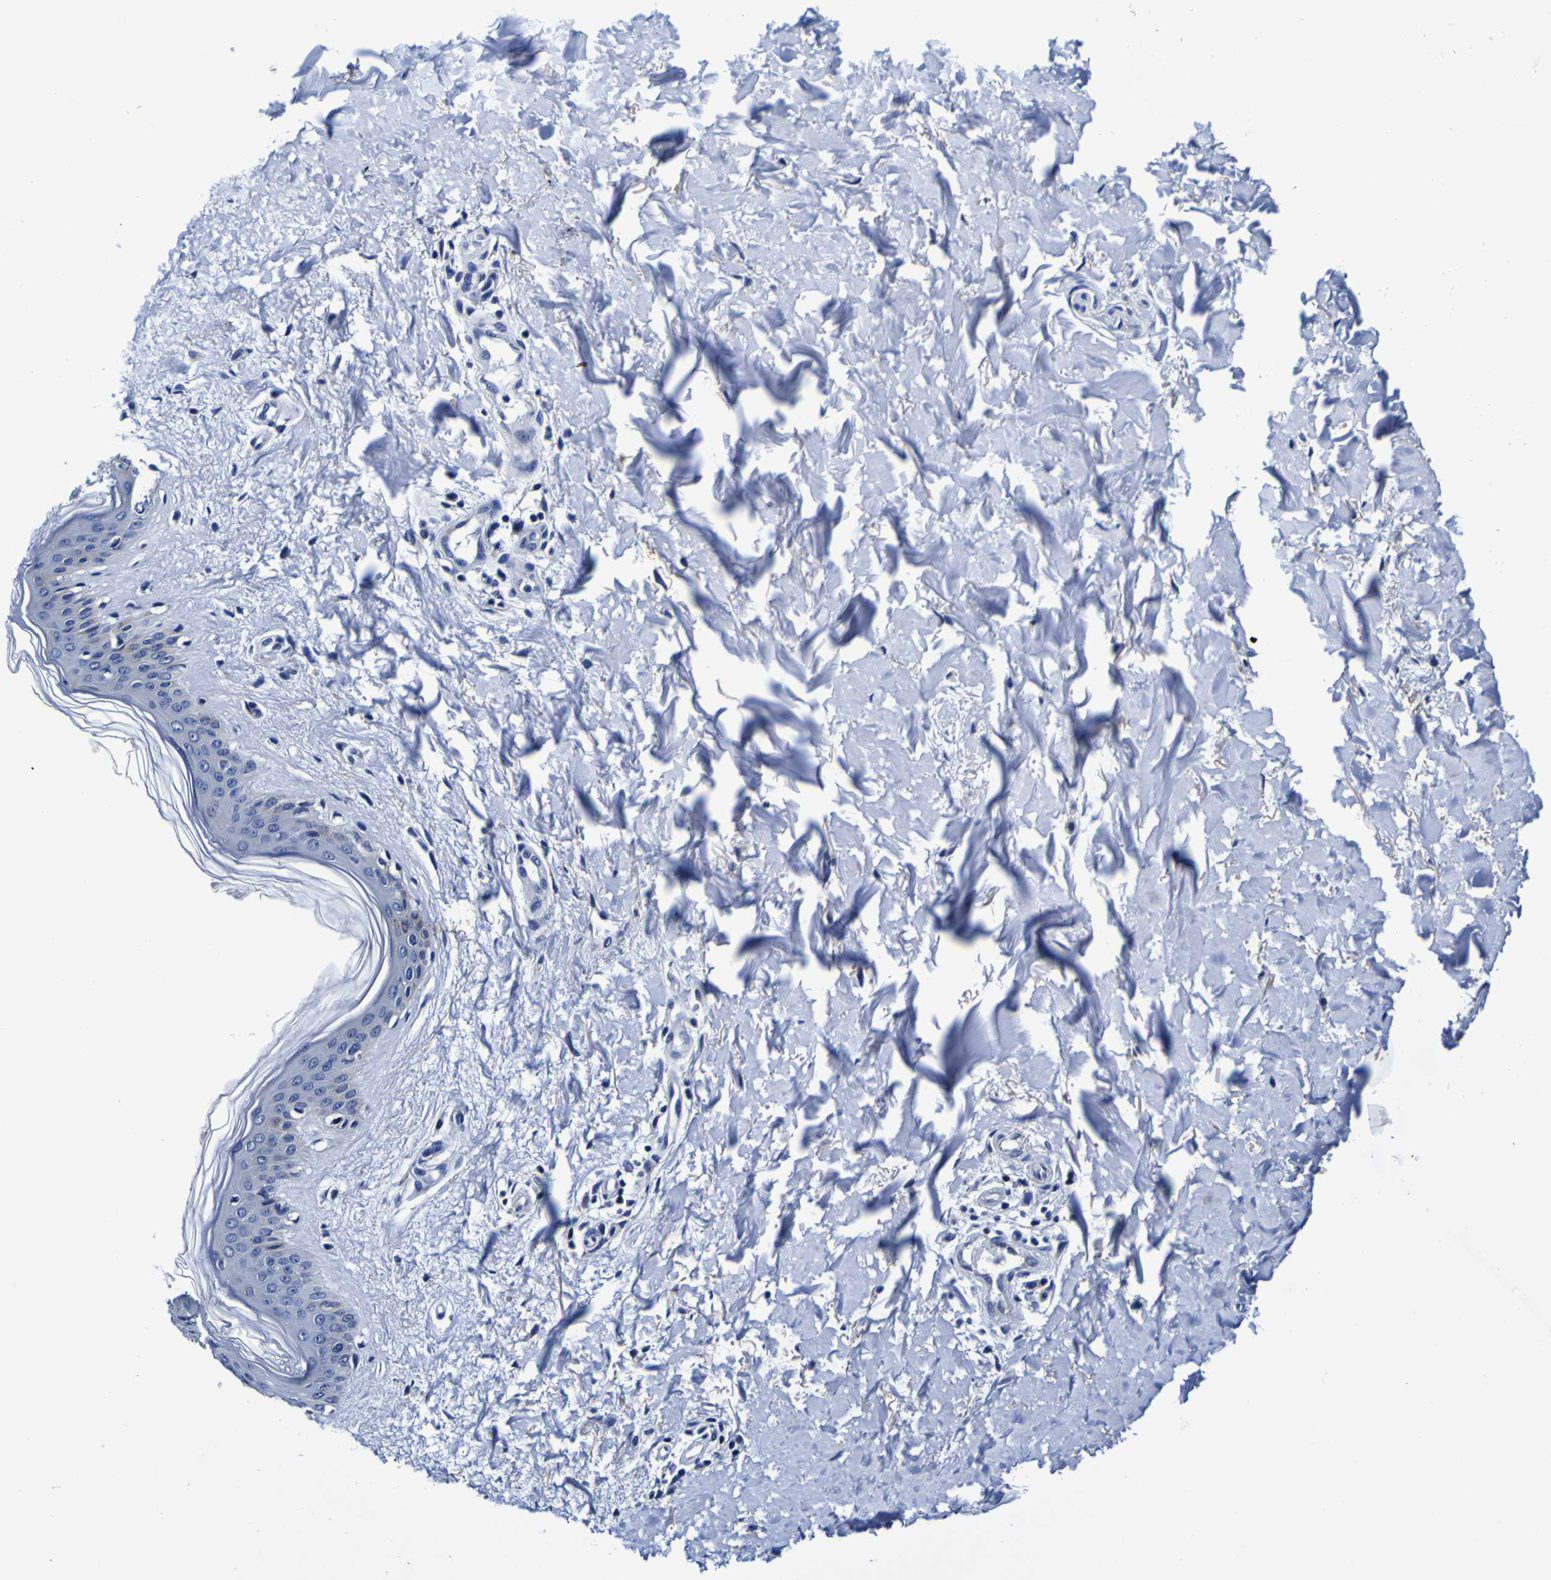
{"staining": {"intensity": "negative", "quantity": "none", "location": "none"}, "tissue": "skin", "cell_type": "Fibroblasts", "image_type": "normal", "snomed": [{"axis": "morphology", "description": "Normal tissue, NOS"}, {"axis": "topography", "description": "Skin"}], "caption": "Histopathology image shows no protein staining in fibroblasts of normal skin. (IHC, brightfield microscopy, high magnification).", "gene": "PDLIM4", "patient": {"sex": "female", "age": 41}}